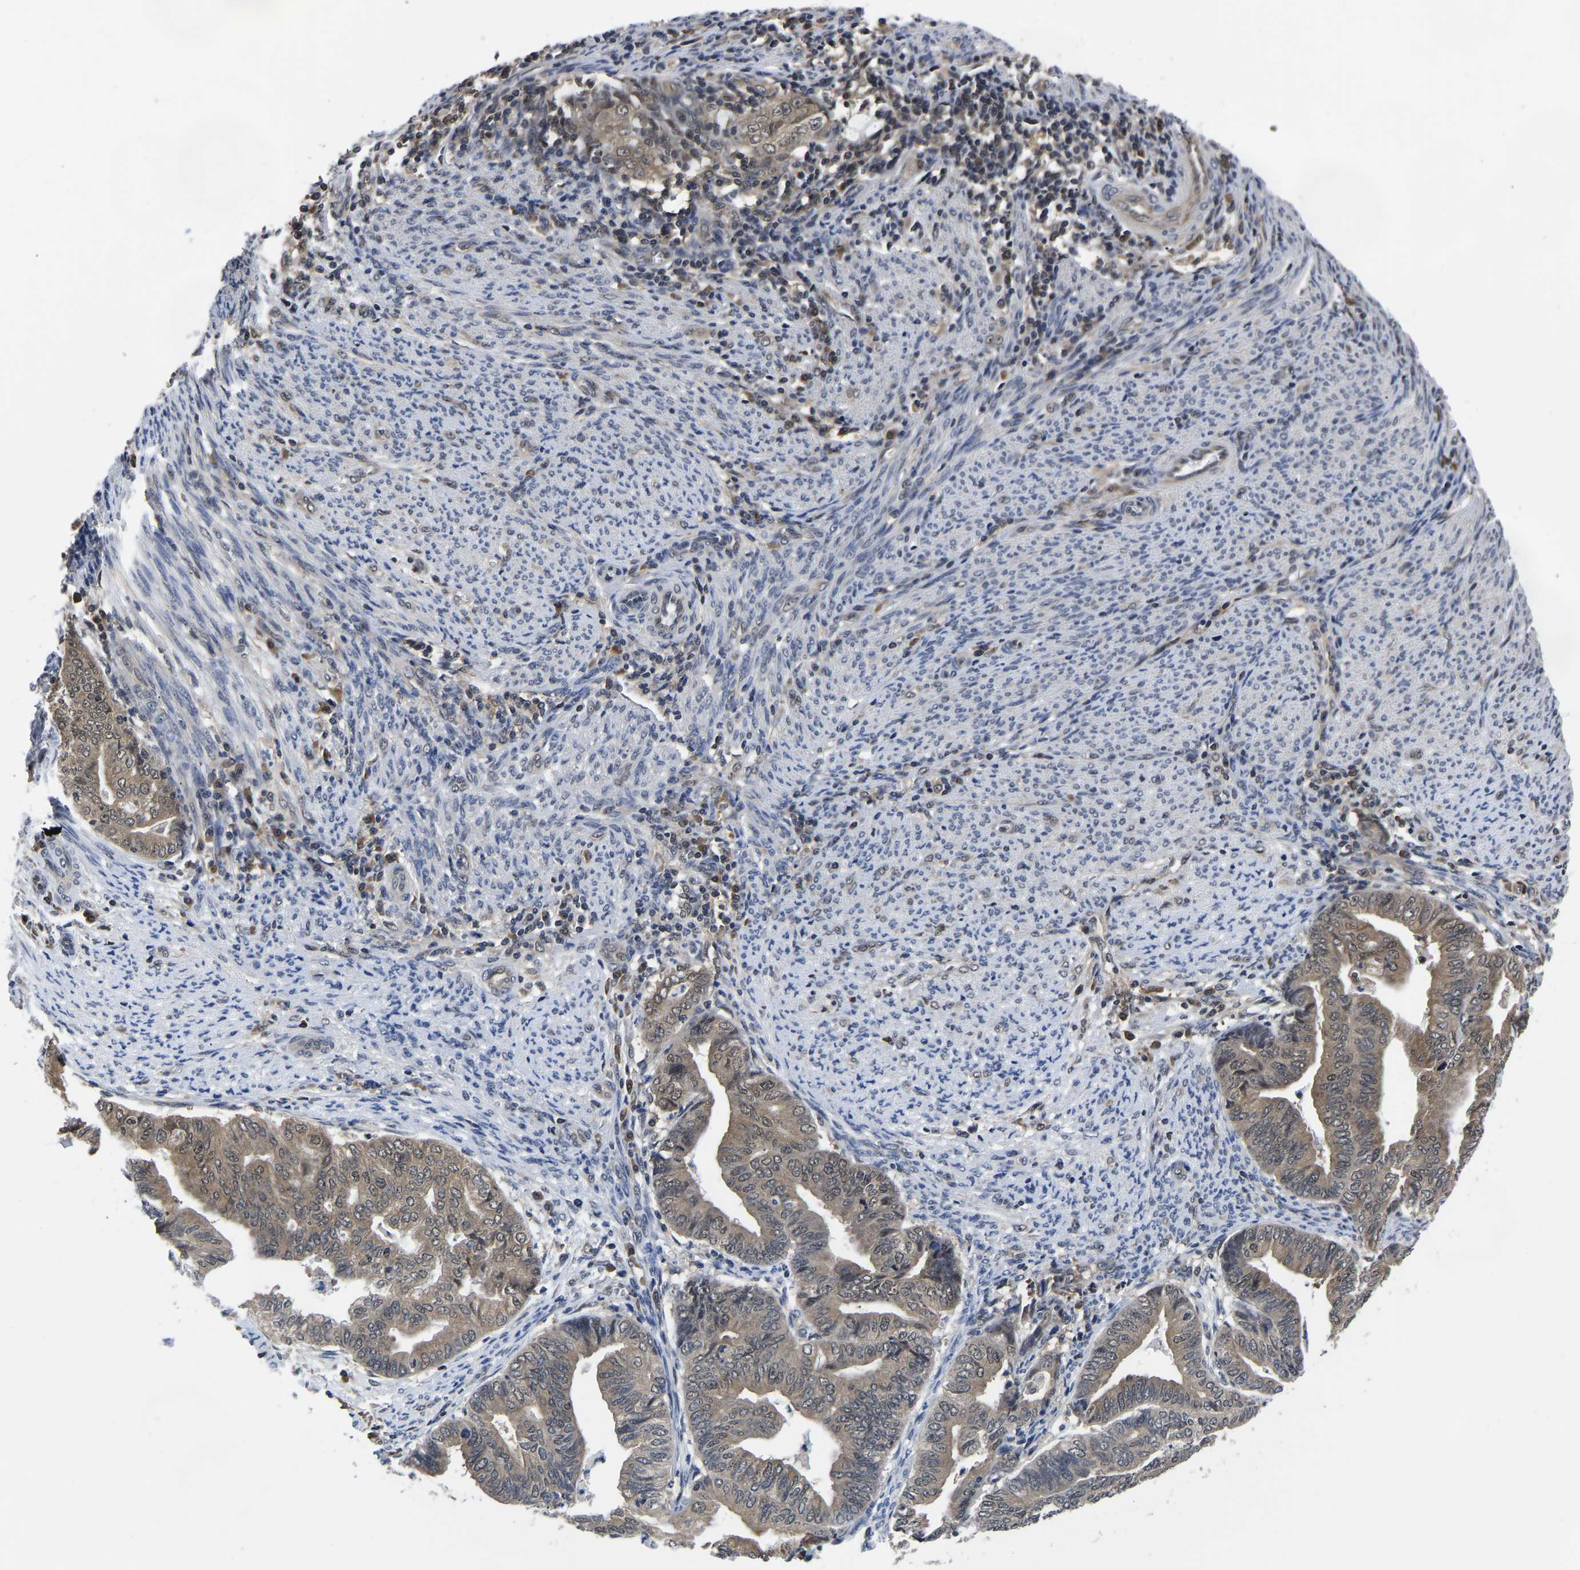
{"staining": {"intensity": "moderate", "quantity": ">75%", "location": "cytoplasmic/membranous,nuclear"}, "tissue": "endometrial cancer", "cell_type": "Tumor cells", "image_type": "cancer", "snomed": [{"axis": "morphology", "description": "Adenocarcinoma, NOS"}, {"axis": "topography", "description": "Endometrium"}], "caption": "About >75% of tumor cells in adenocarcinoma (endometrial) exhibit moderate cytoplasmic/membranous and nuclear protein positivity as visualized by brown immunohistochemical staining.", "gene": "MCOLN2", "patient": {"sex": "female", "age": 79}}